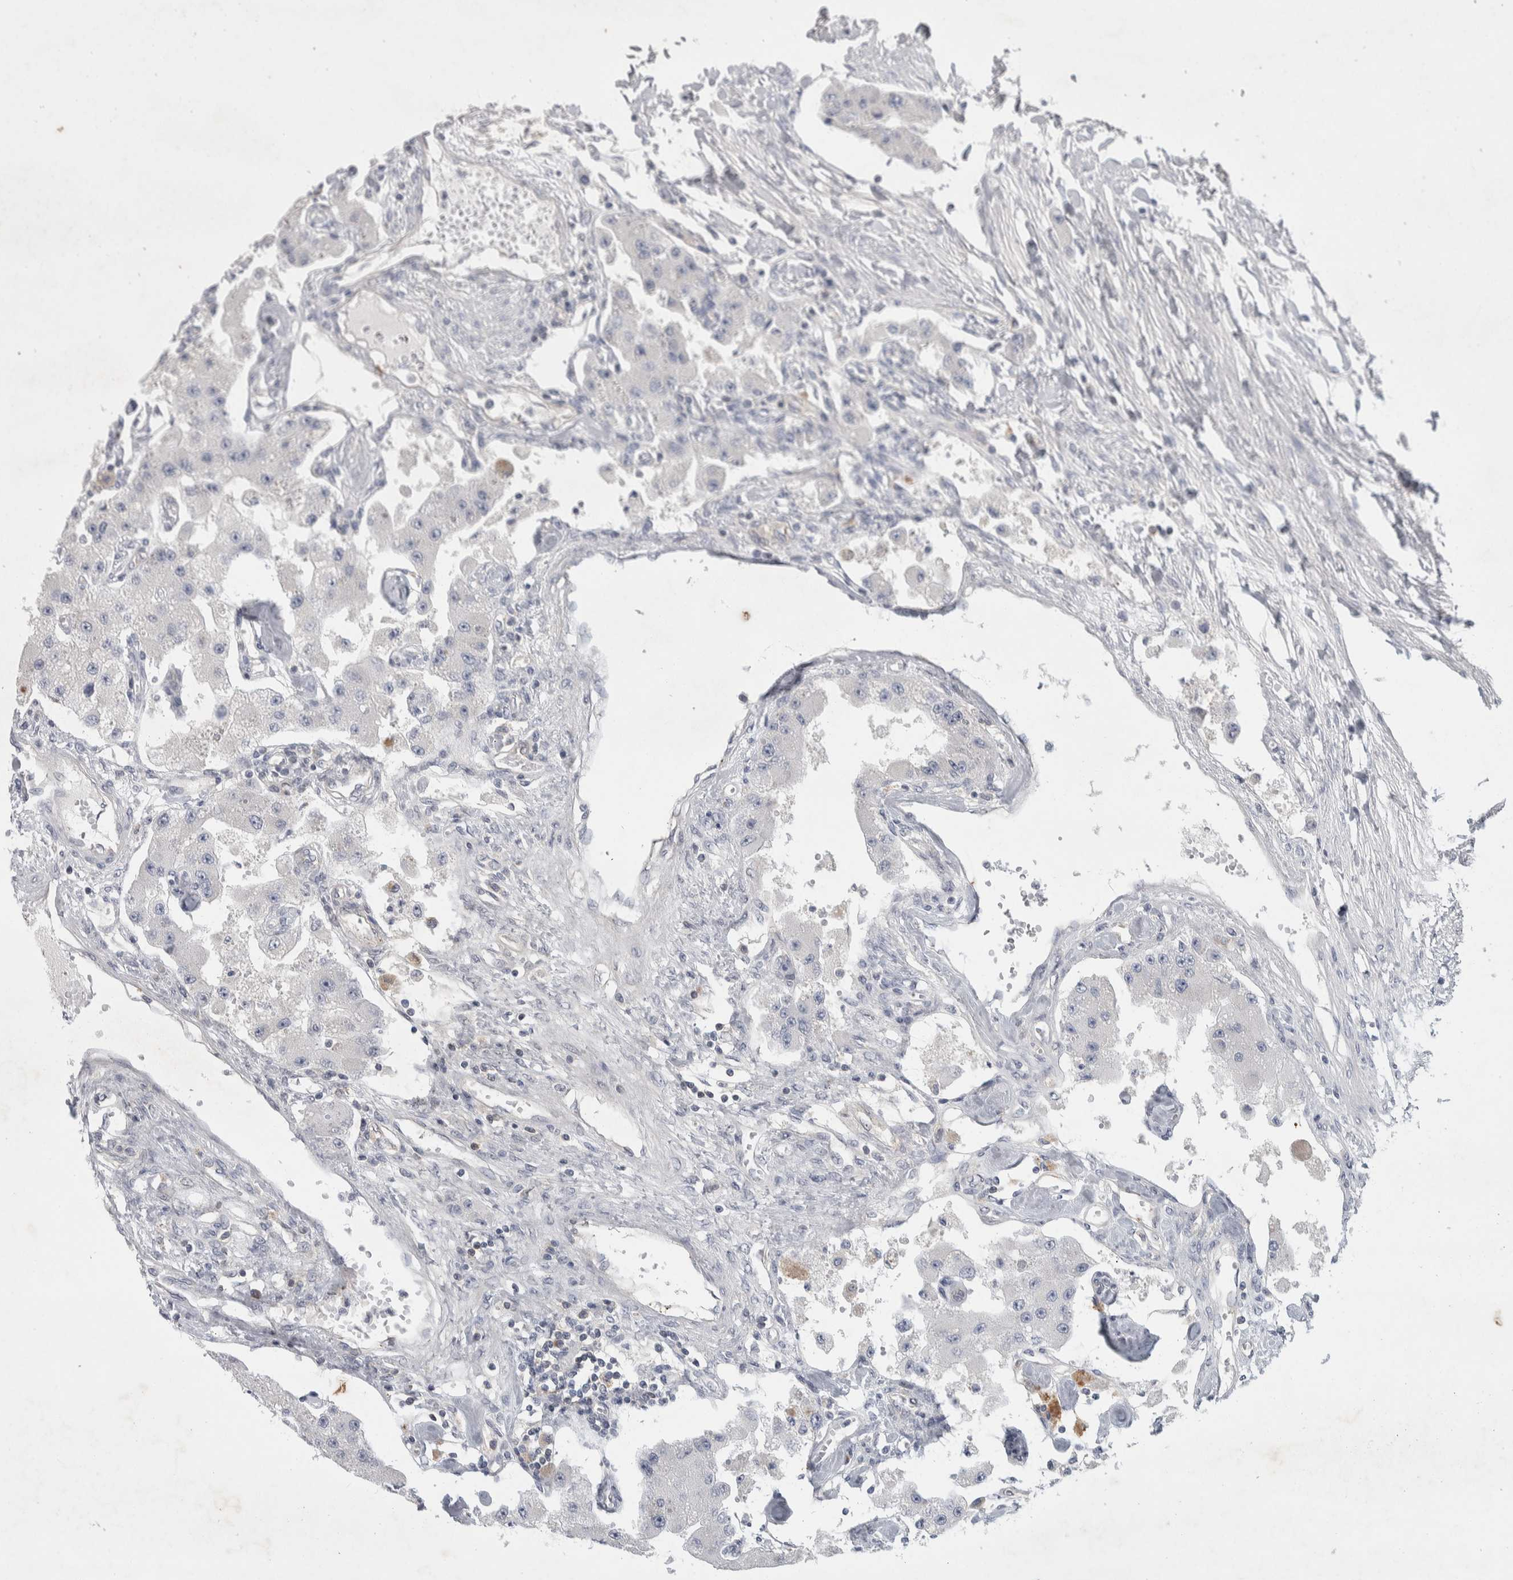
{"staining": {"intensity": "negative", "quantity": "none", "location": "none"}, "tissue": "carcinoid", "cell_type": "Tumor cells", "image_type": "cancer", "snomed": [{"axis": "morphology", "description": "Carcinoid, malignant, NOS"}, {"axis": "topography", "description": "Pancreas"}], "caption": "Image shows no significant protein positivity in tumor cells of carcinoid.", "gene": "NFKB2", "patient": {"sex": "male", "age": 41}}